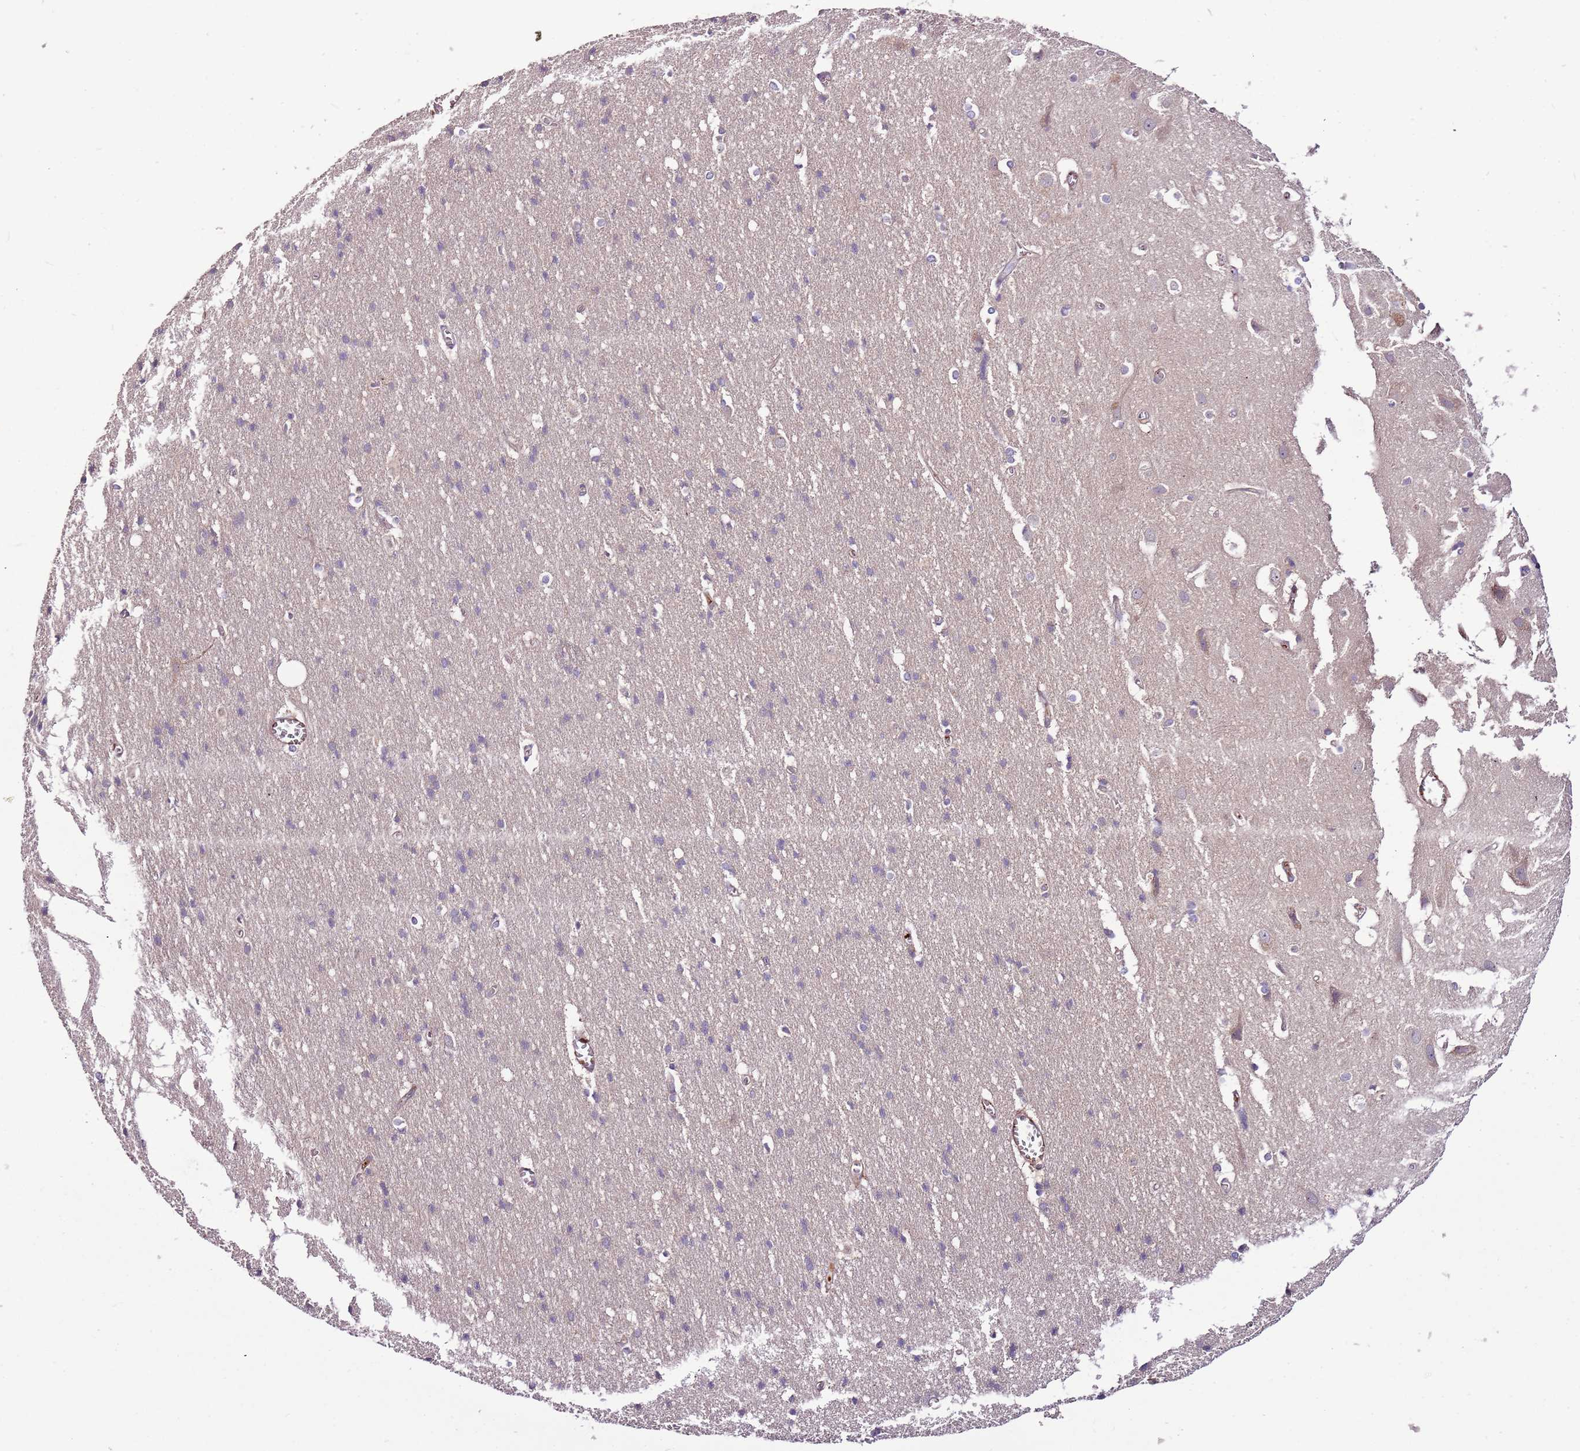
{"staining": {"intensity": "moderate", "quantity": ">75%", "location": "cytoplasmic/membranous"}, "tissue": "cerebral cortex", "cell_type": "Endothelial cells", "image_type": "normal", "snomed": [{"axis": "morphology", "description": "Normal tissue, NOS"}, {"axis": "topography", "description": "Cerebral cortex"}], "caption": "Immunohistochemical staining of normal cerebral cortex demonstrates medium levels of moderate cytoplasmic/membranous staining in about >75% of endothelial cells.", "gene": "DENR", "patient": {"sex": "male", "age": 54}}